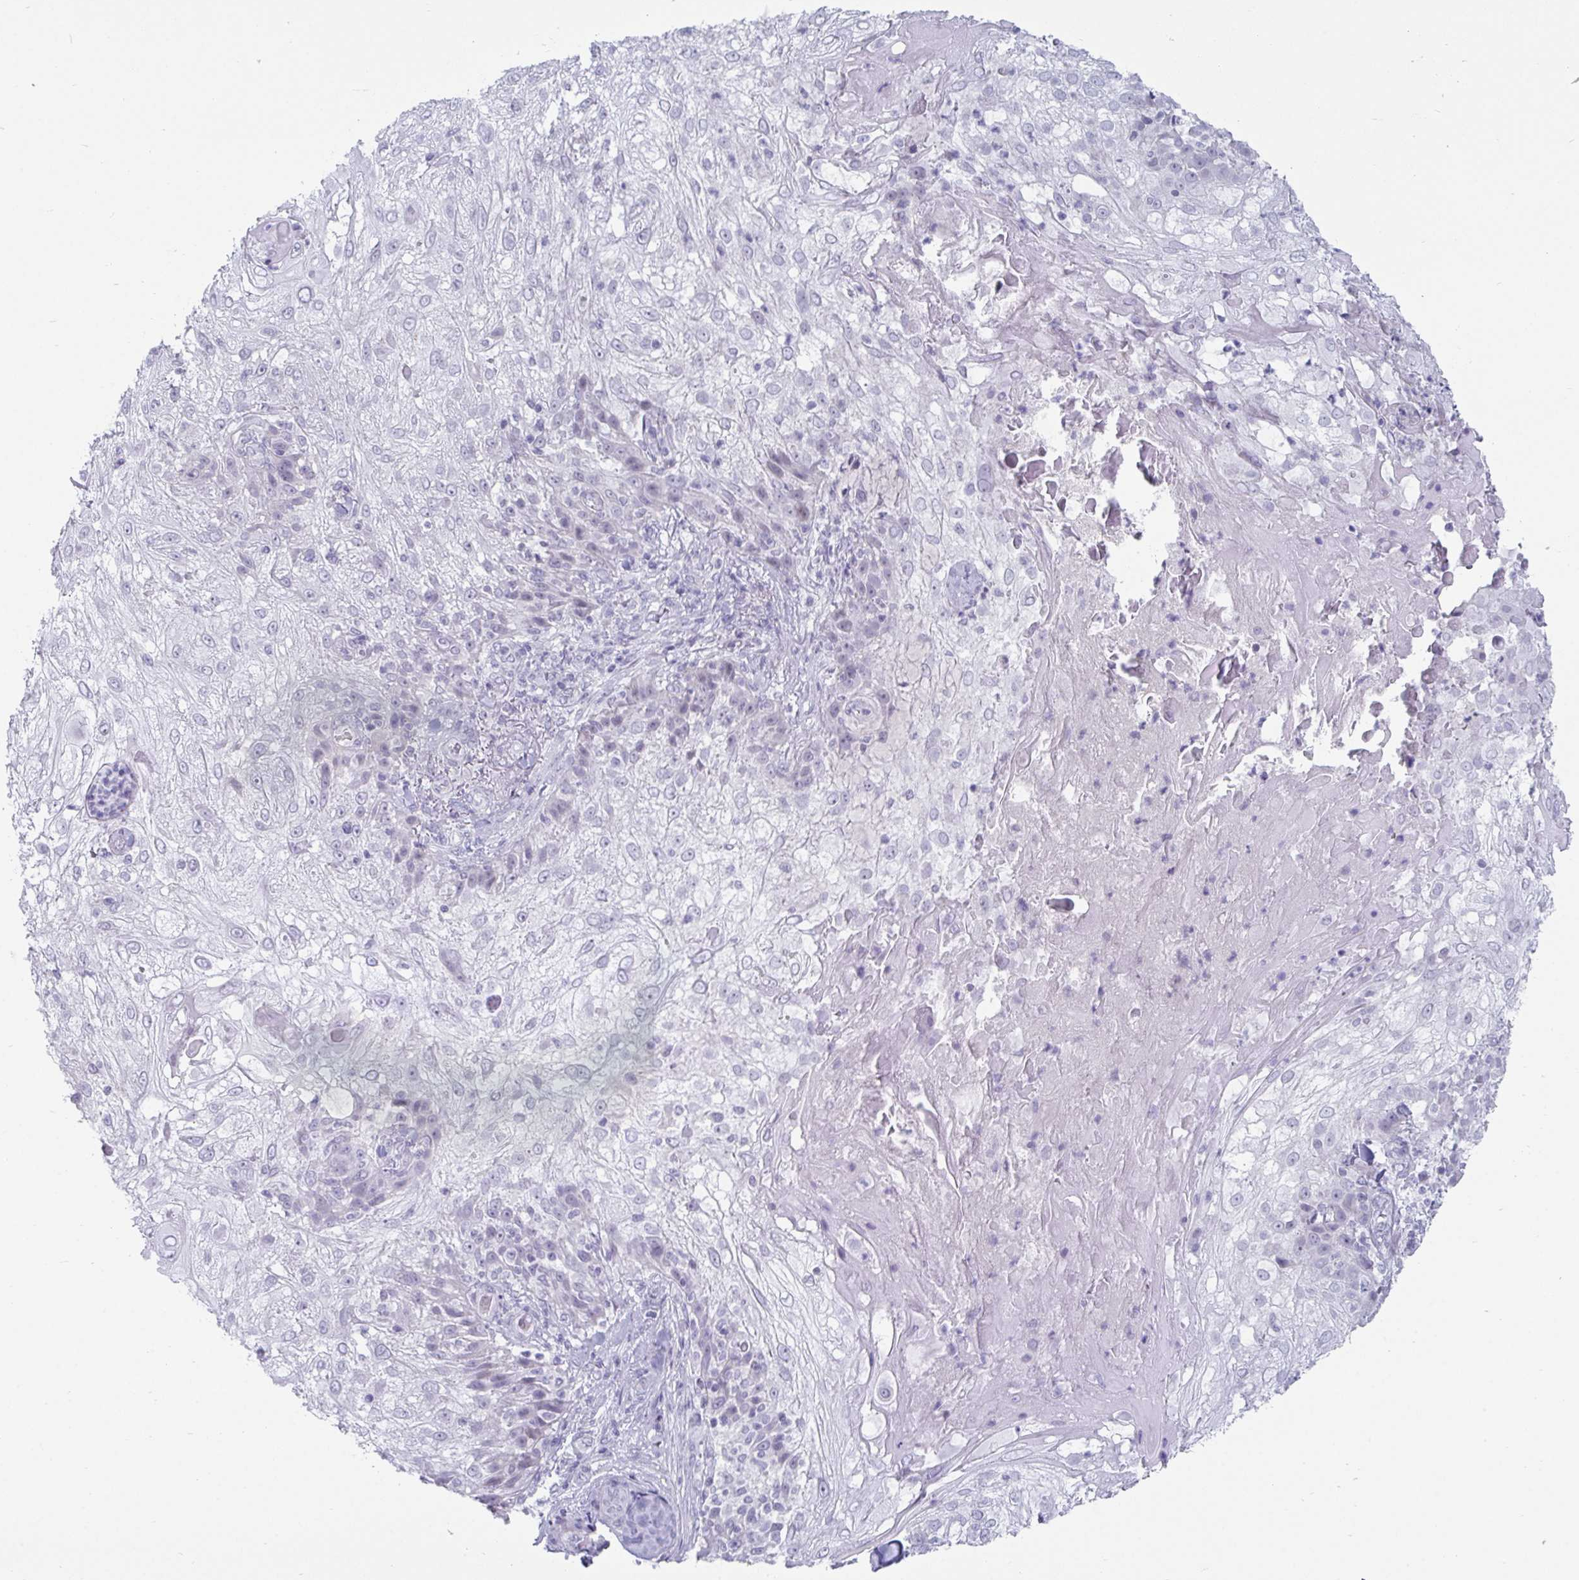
{"staining": {"intensity": "negative", "quantity": "none", "location": "none"}, "tissue": "skin cancer", "cell_type": "Tumor cells", "image_type": "cancer", "snomed": [{"axis": "morphology", "description": "Normal tissue, NOS"}, {"axis": "morphology", "description": "Squamous cell carcinoma, NOS"}, {"axis": "topography", "description": "Skin"}], "caption": "IHC photomicrograph of human squamous cell carcinoma (skin) stained for a protein (brown), which displays no expression in tumor cells.", "gene": "VSIG10L", "patient": {"sex": "female", "age": 83}}